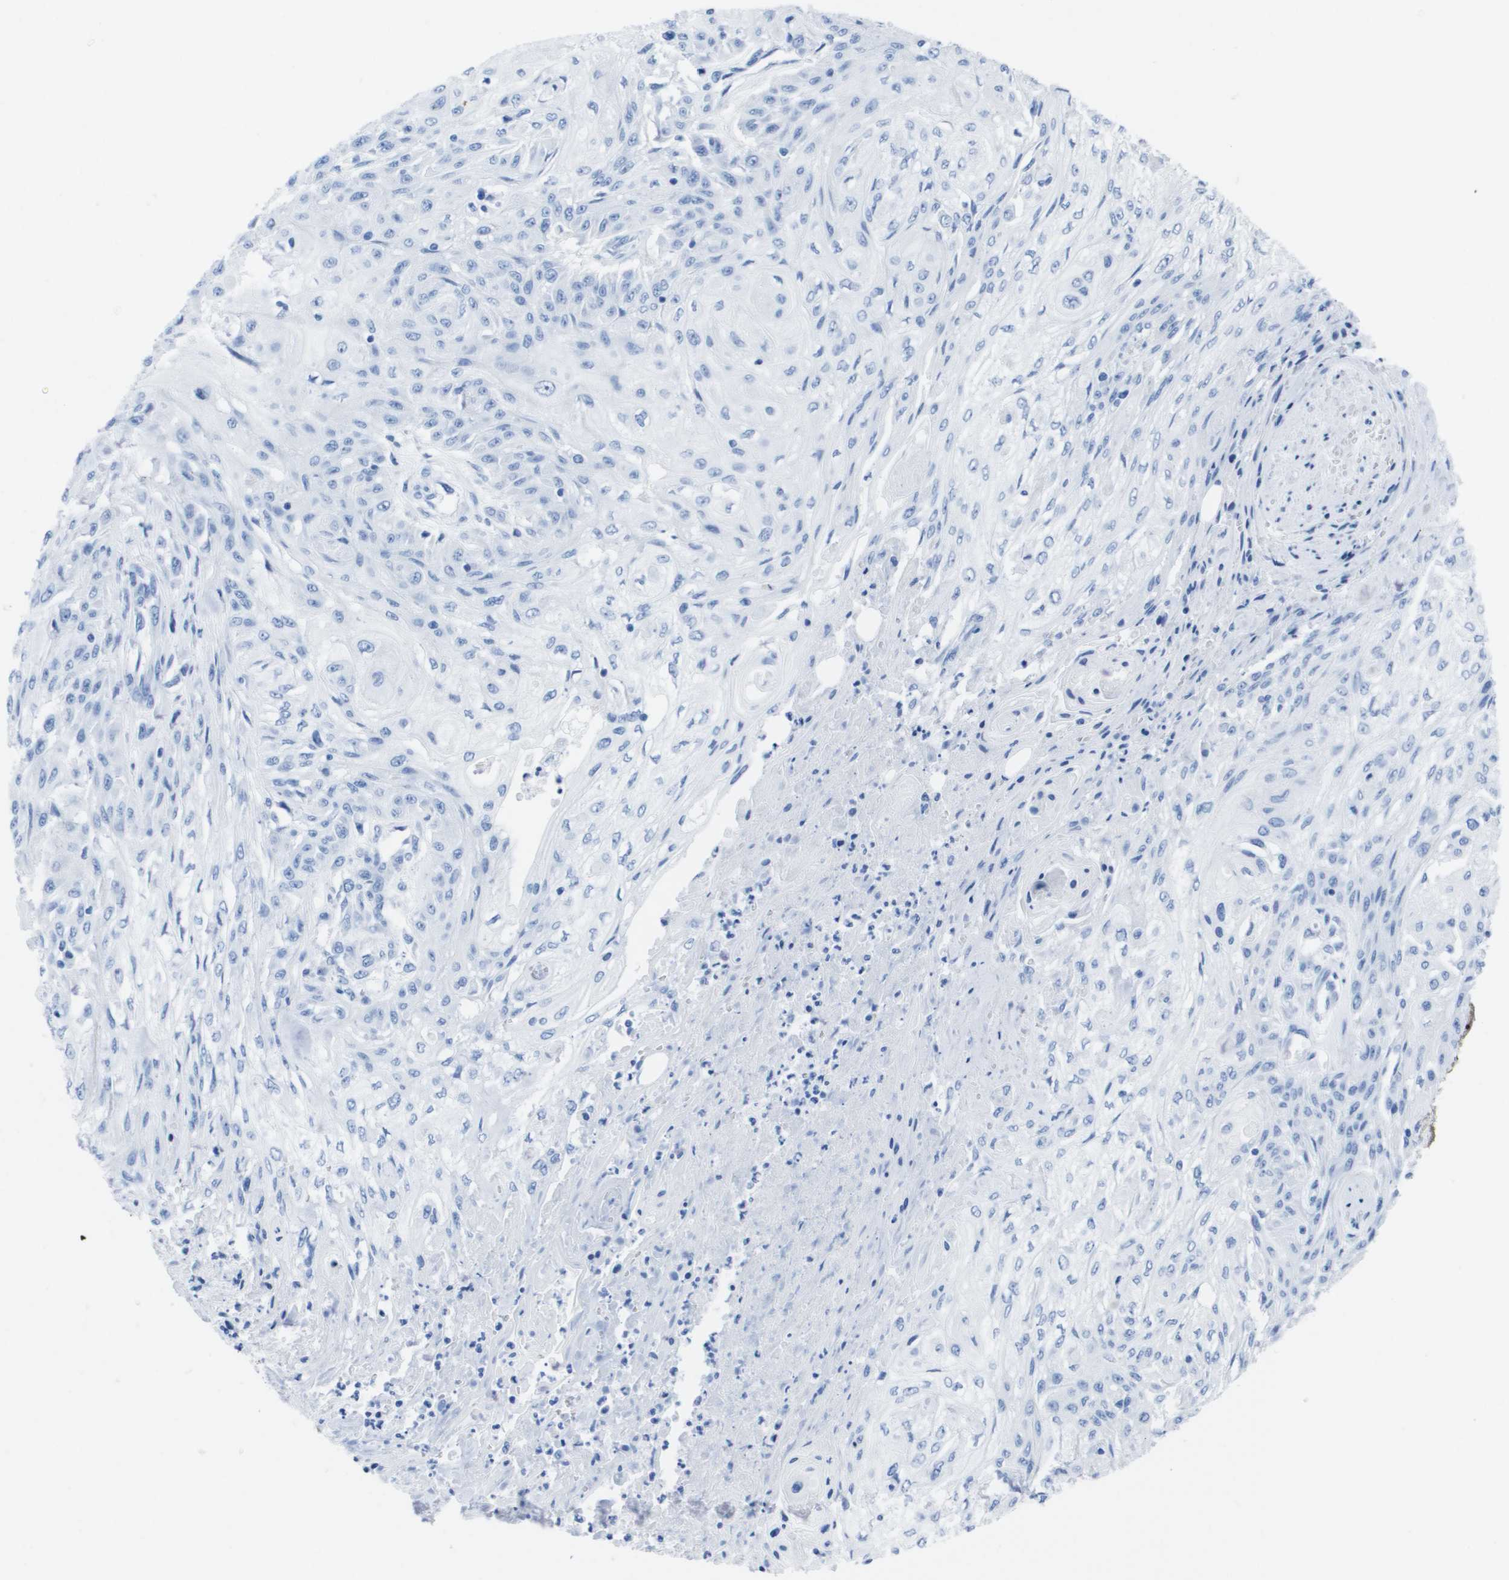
{"staining": {"intensity": "negative", "quantity": "none", "location": "none"}, "tissue": "skin cancer", "cell_type": "Tumor cells", "image_type": "cancer", "snomed": [{"axis": "morphology", "description": "Squamous cell carcinoma, NOS"}, {"axis": "morphology", "description": "Squamous cell carcinoma, metastatic, NOS"}, {"axis": "topography", "description": "Skin"}, {"axis": "topography", "description": "Lymph node"}], "caption": "Immunohistochemistry (IHC) photomicrograph of human skin metastatic squamous cell carcinoma stained for a protein (brown), which demonstrates no staining in tumor cells.", "gene": "KCNA3", "patient": {"sex": "male", "age": 75}}